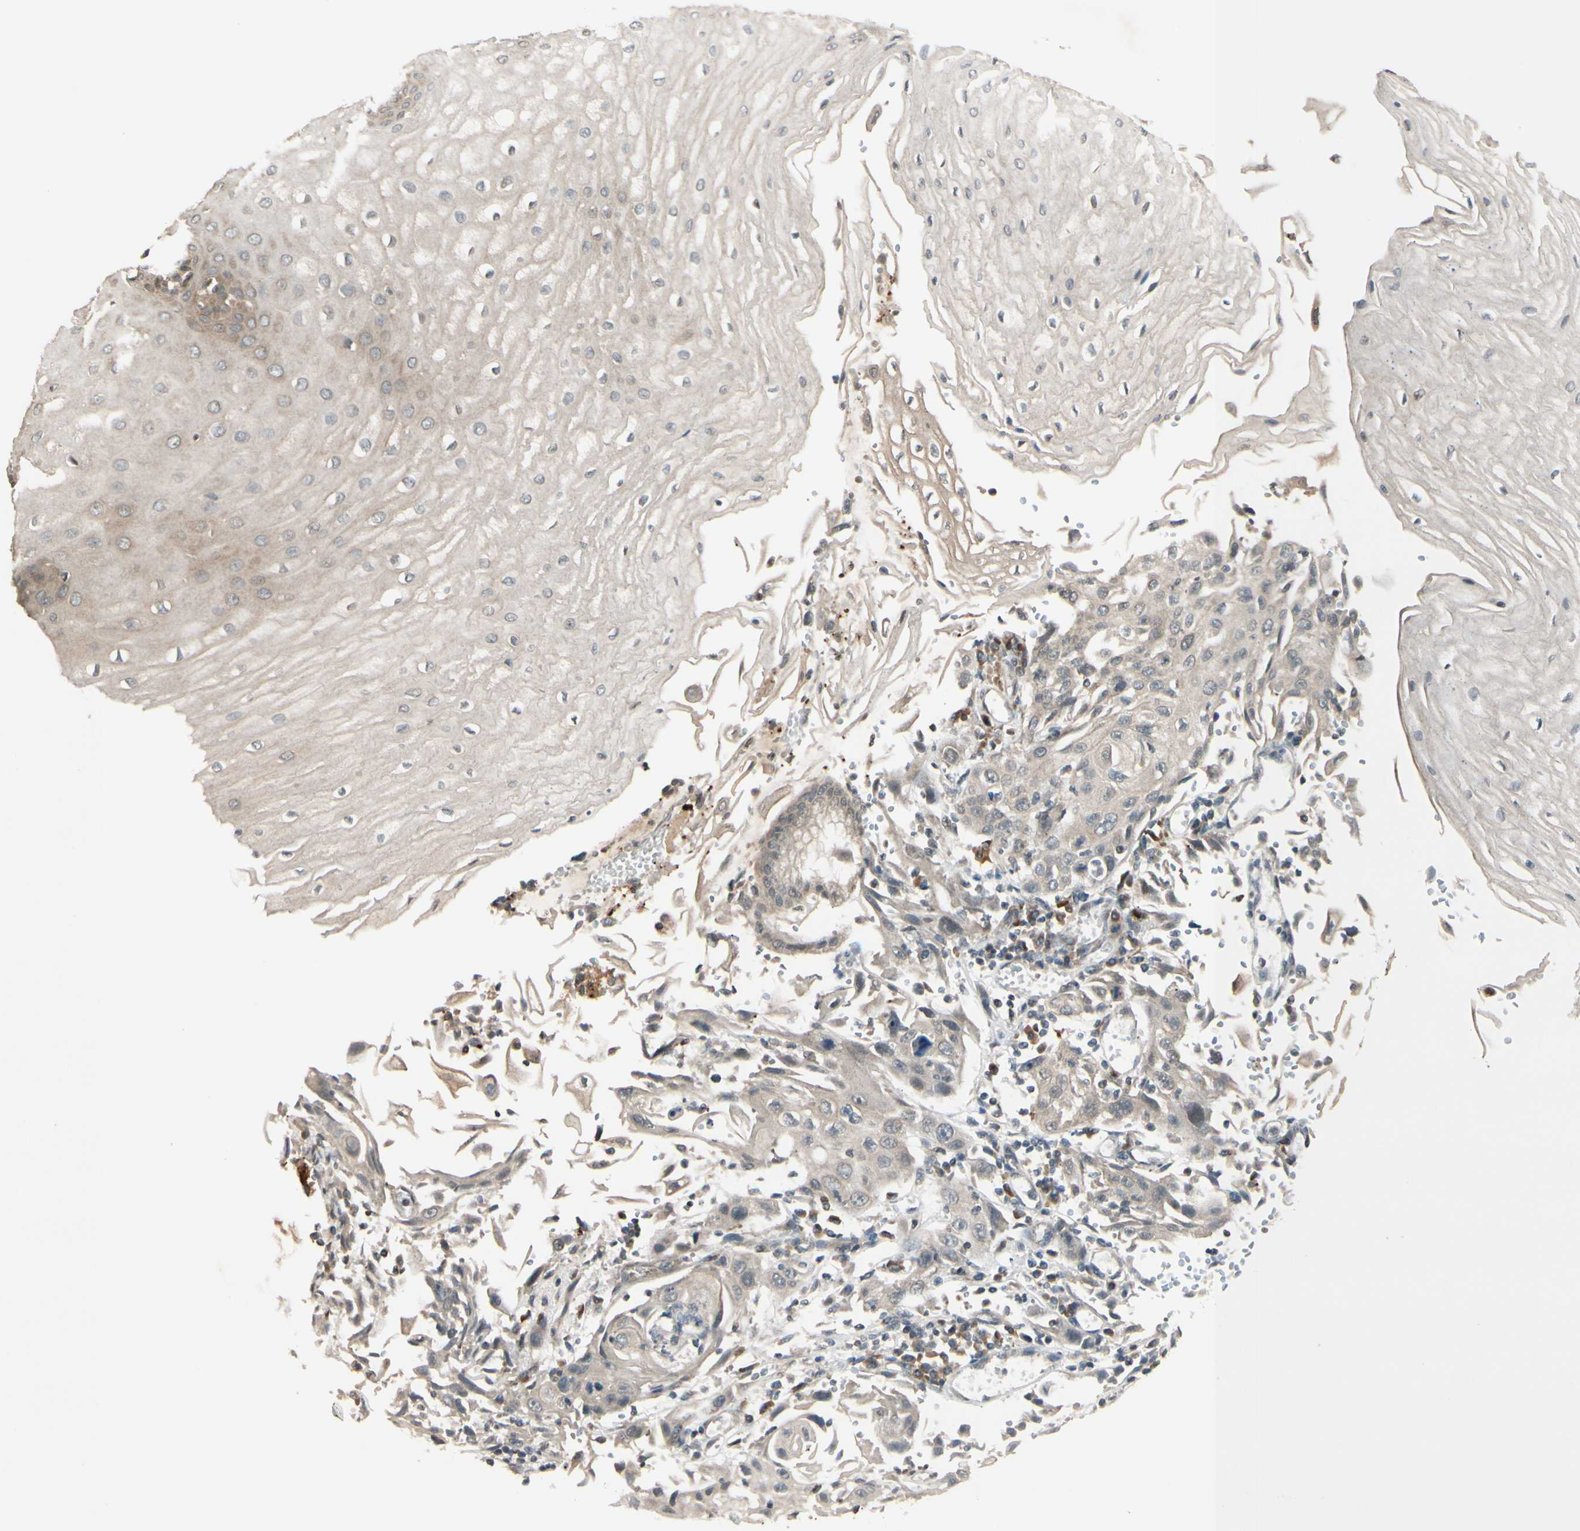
{"staining": {"intensity": "weak", "quantity": ">75%", "location": "cytoplasmic/membranous"}, "tissue": "esophagus", "cell_type": "Squamous epithelial cells", "image_type": "normal", "snomed": [{"axis": "morphology", "description": "Normal tissue, NOS"}, {"axis": "morphology", "description": "Squamous cell carcinoma, NOS"}, {"axis": "topography", "description": "Esophagus"}], "caption": "This image displays unremarkable esophagus stained with immunohistochemistry to label a protein in brown. The cytoplasmic/membranous of squamous epithelial cells show weak positivity for the protein. Nuclei are counter-stained blue.", "gene": "FGF10", "patient": {"sex": "male", "age": 65}}